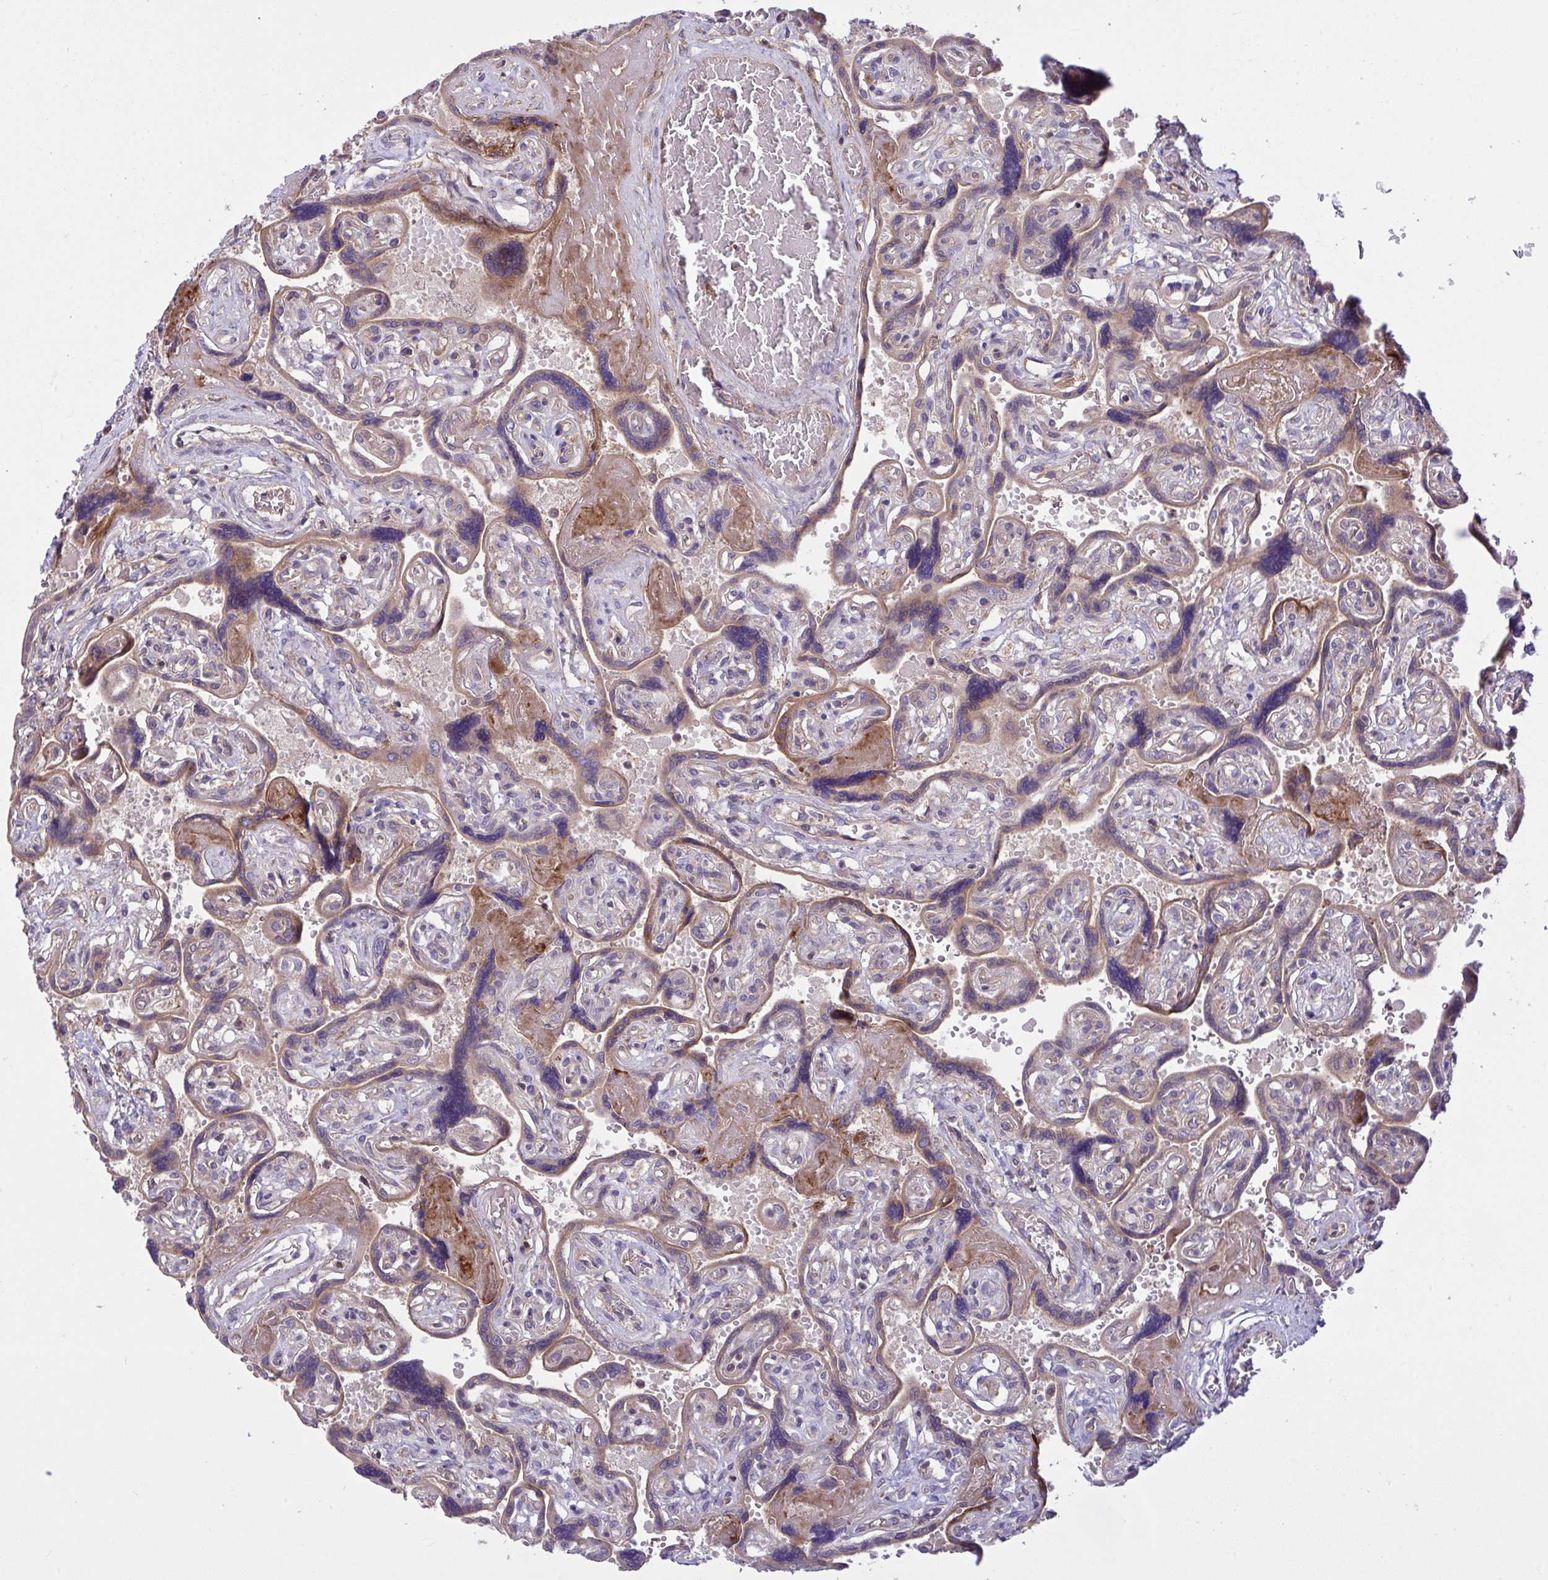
{"staining": {"intensity": "weak", "quantity": "<25%", "location": "cytoplasmic/membranous"}, "tissue": "placenta", "cell_type": "Decidual cells", "image_type": "normal", "snomed": [{"axis": "morphology", "description": "Normal tissue, NOS"}, {"axis": "topography", "description": "Placenta"}], "caption": "The micrograph displays no significant staining in decidual cells of placenta. (DAB IHC with hematoxylin counter stain).", "gene": "GRB14", "patient": {"sex": "female", "age": 32}}